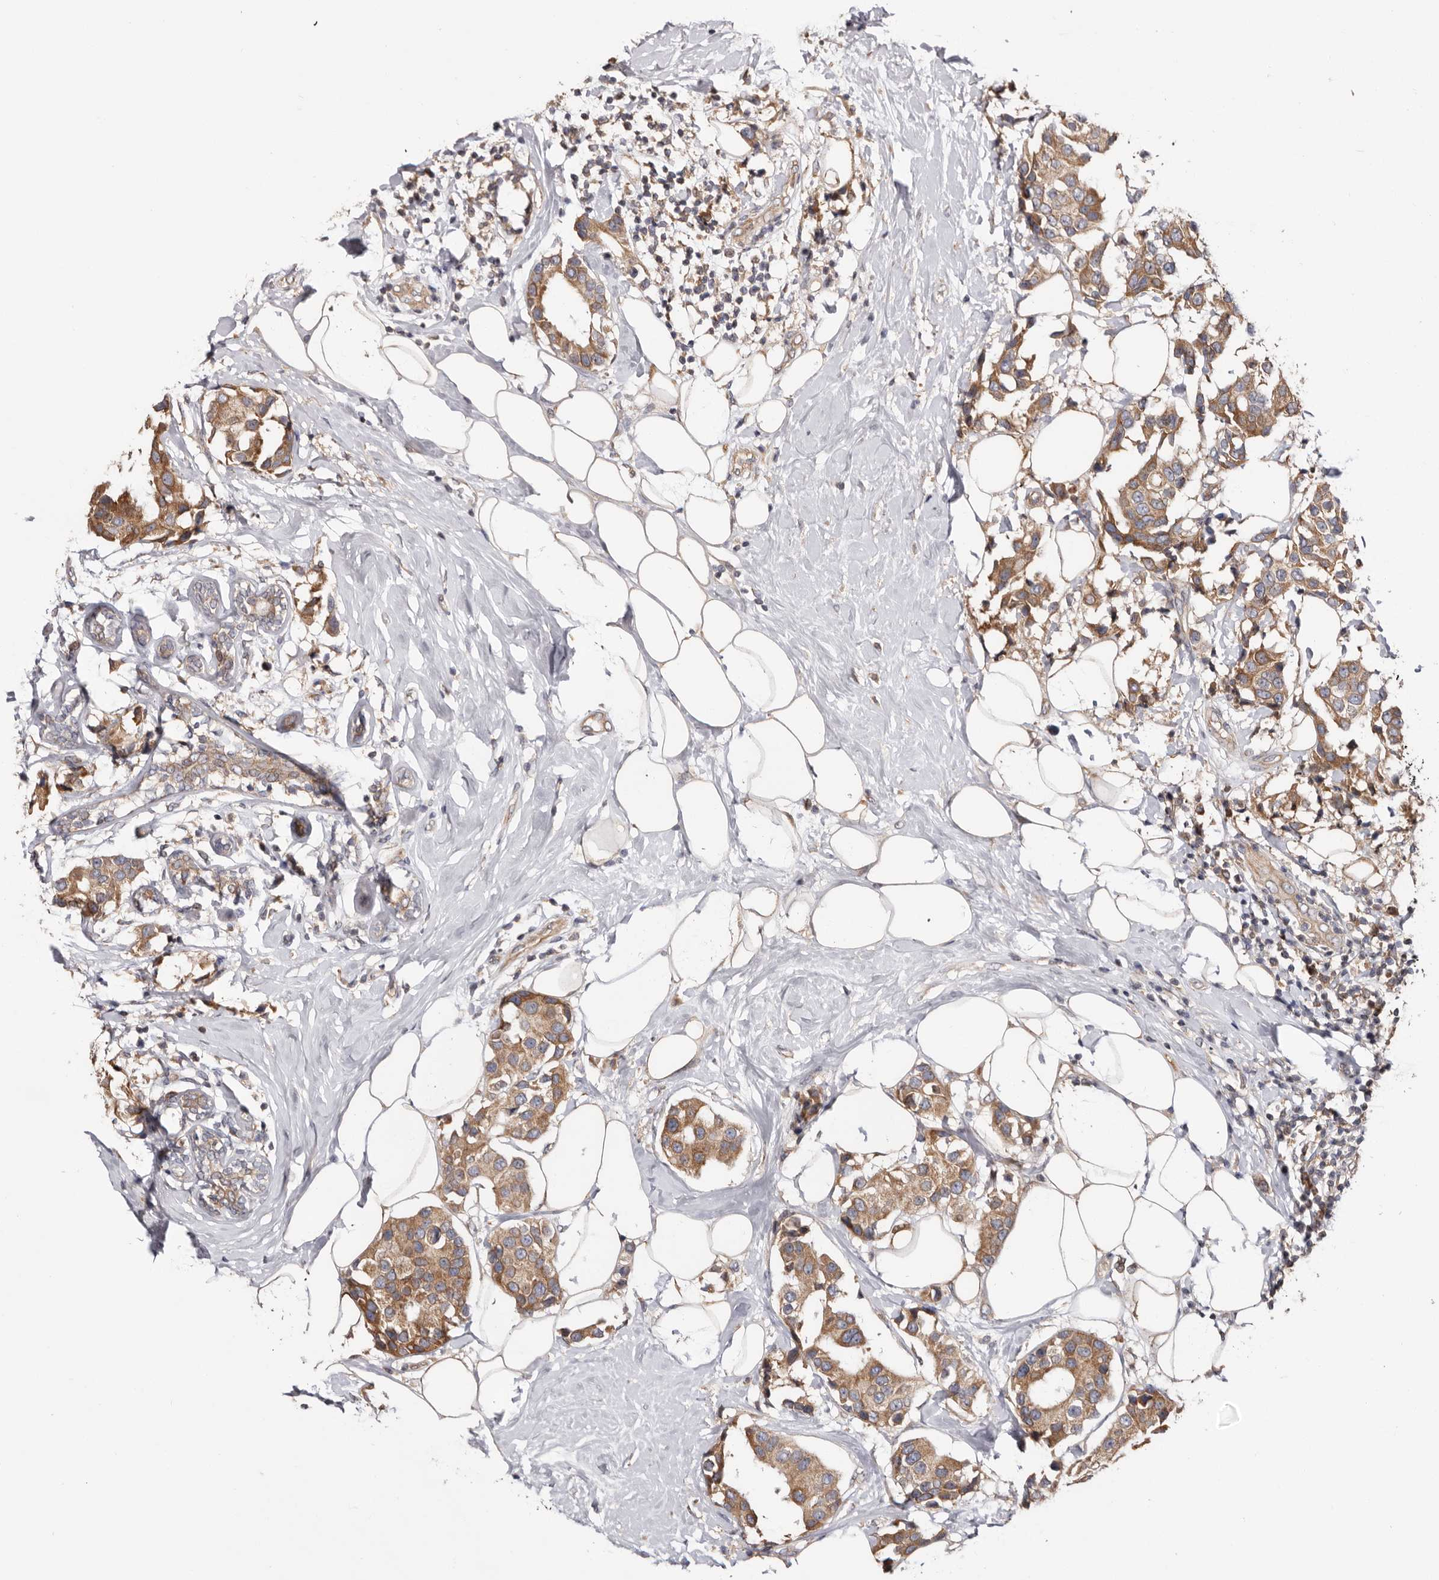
{"staining": {"intensity": "moderate", "quantity": ">75%", "location": "cytoplasmic/membranous"}, "tissue": "breast cancer", "cell_type": "Tumor cells", "image_type": "cancer", "snomed": [{"axis": "morphology", "description": "Normal tissue, NOS"}, {"axis": "morphology", "description": "Duct carcinoma"}, {"axis": "topography", "description": "Breast"}], "caption": "Protein expression analysis of human breast invasive ductal carcinoma reveals moderate cytoplasmic/membranous staining in approximately >75% of tumor cells.", "gene": "TMUB1", "patient": {"sex": "female", "age": 39}}